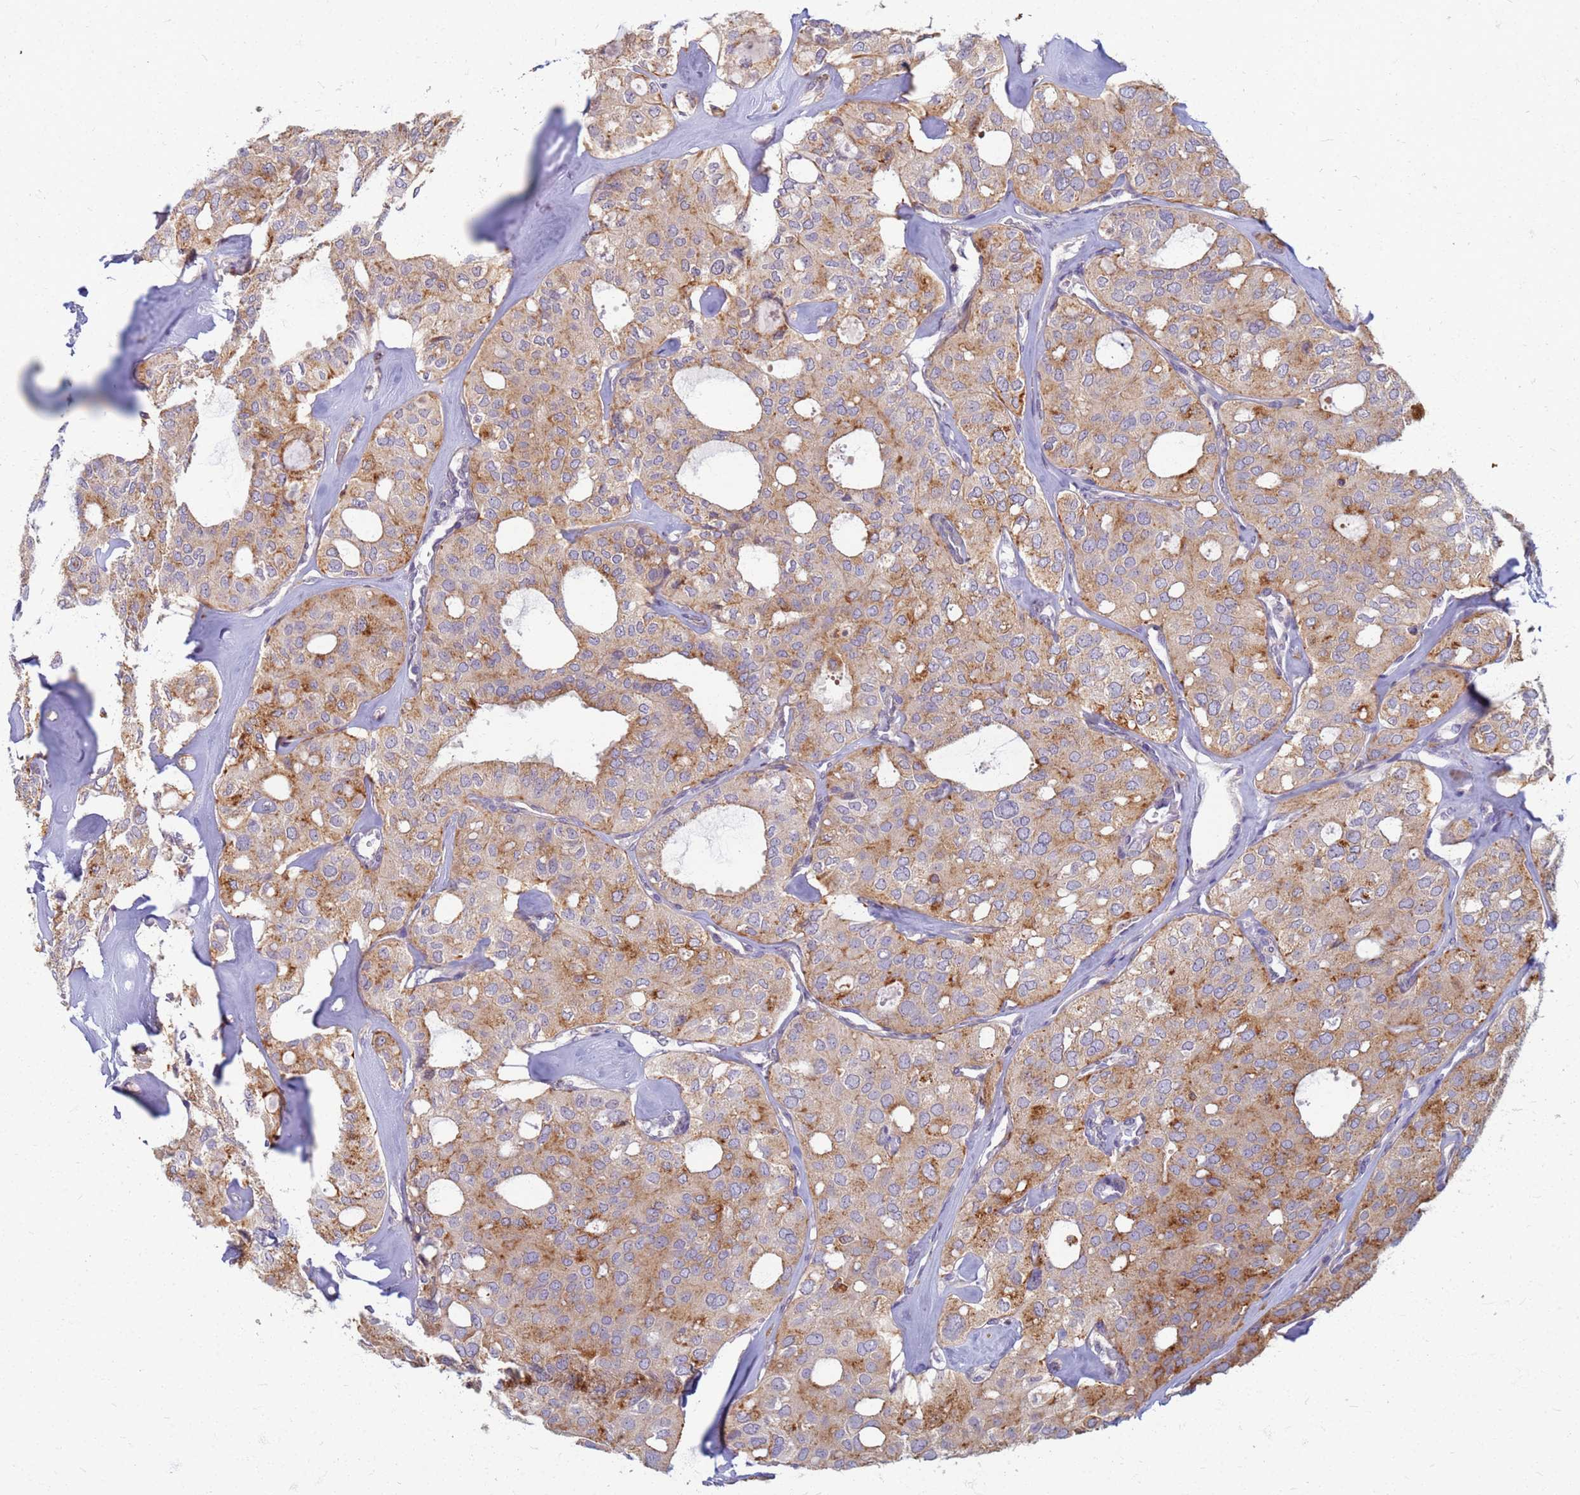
{"staining": {"intensity": "moderate", "quantity": "25%-75%", "location": "cytoplasmic/membranous"}, "tissue": "thyroid cancer", "cell_type": "Tumor cells", "image_type": "cancer", "snomed": [{"axis": "morphology", "description": "Follicular adenoma carcinoma, NOS"}, {"axis": "topography", "description": "Thyroid gland"}], "caption": "Tumor cells exhibit medium levels of moderate cytoplasmic/membranous expression in approximately 25%-75% of cells in thyroid cancer (follicular adenoma carcinoma).", "gene": "ATP6V1E1", "patient": {"sex": "male", "age": 75}}